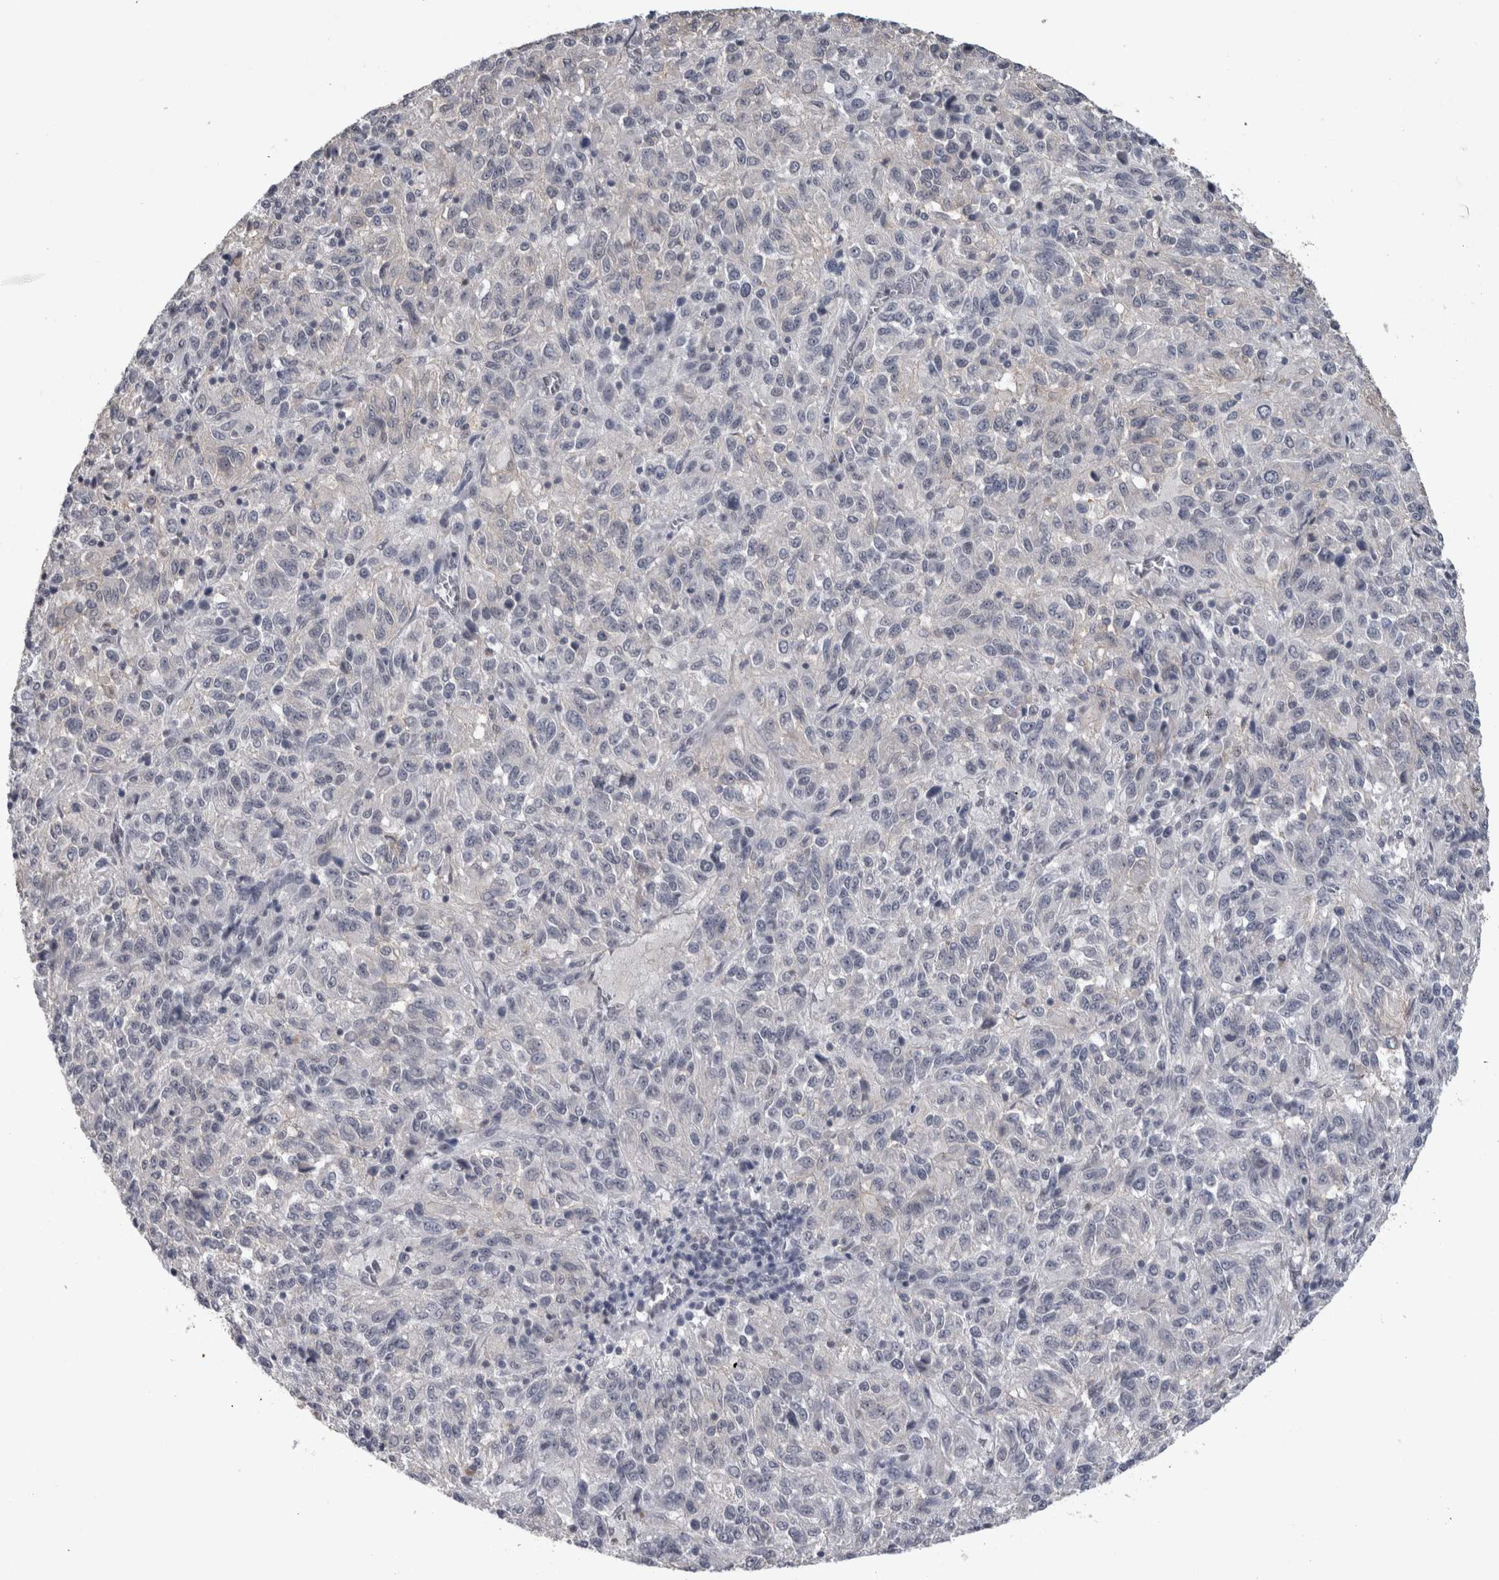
{"staining": {"intensity": "negative", "quantity": "none", "location": "none"}, "tissue": "melanoma", "cell_type": "Tumor cells", "image_type": "cancer", "snomed": [{"axis": "morphology", "description": "Malignant melanoma, Metastatic site"}, {"axis": "topography", "description": "Lung"}], "caption": "DAB immunohistochemical staining of melanoma shows no significant expression in tumor cells. The staining is performed using DAB brown chromogen with nuclei counter-stained in using hematoxylin.", "gene": "PEBP4", "patient": {"sex": "male", "age": 64}}